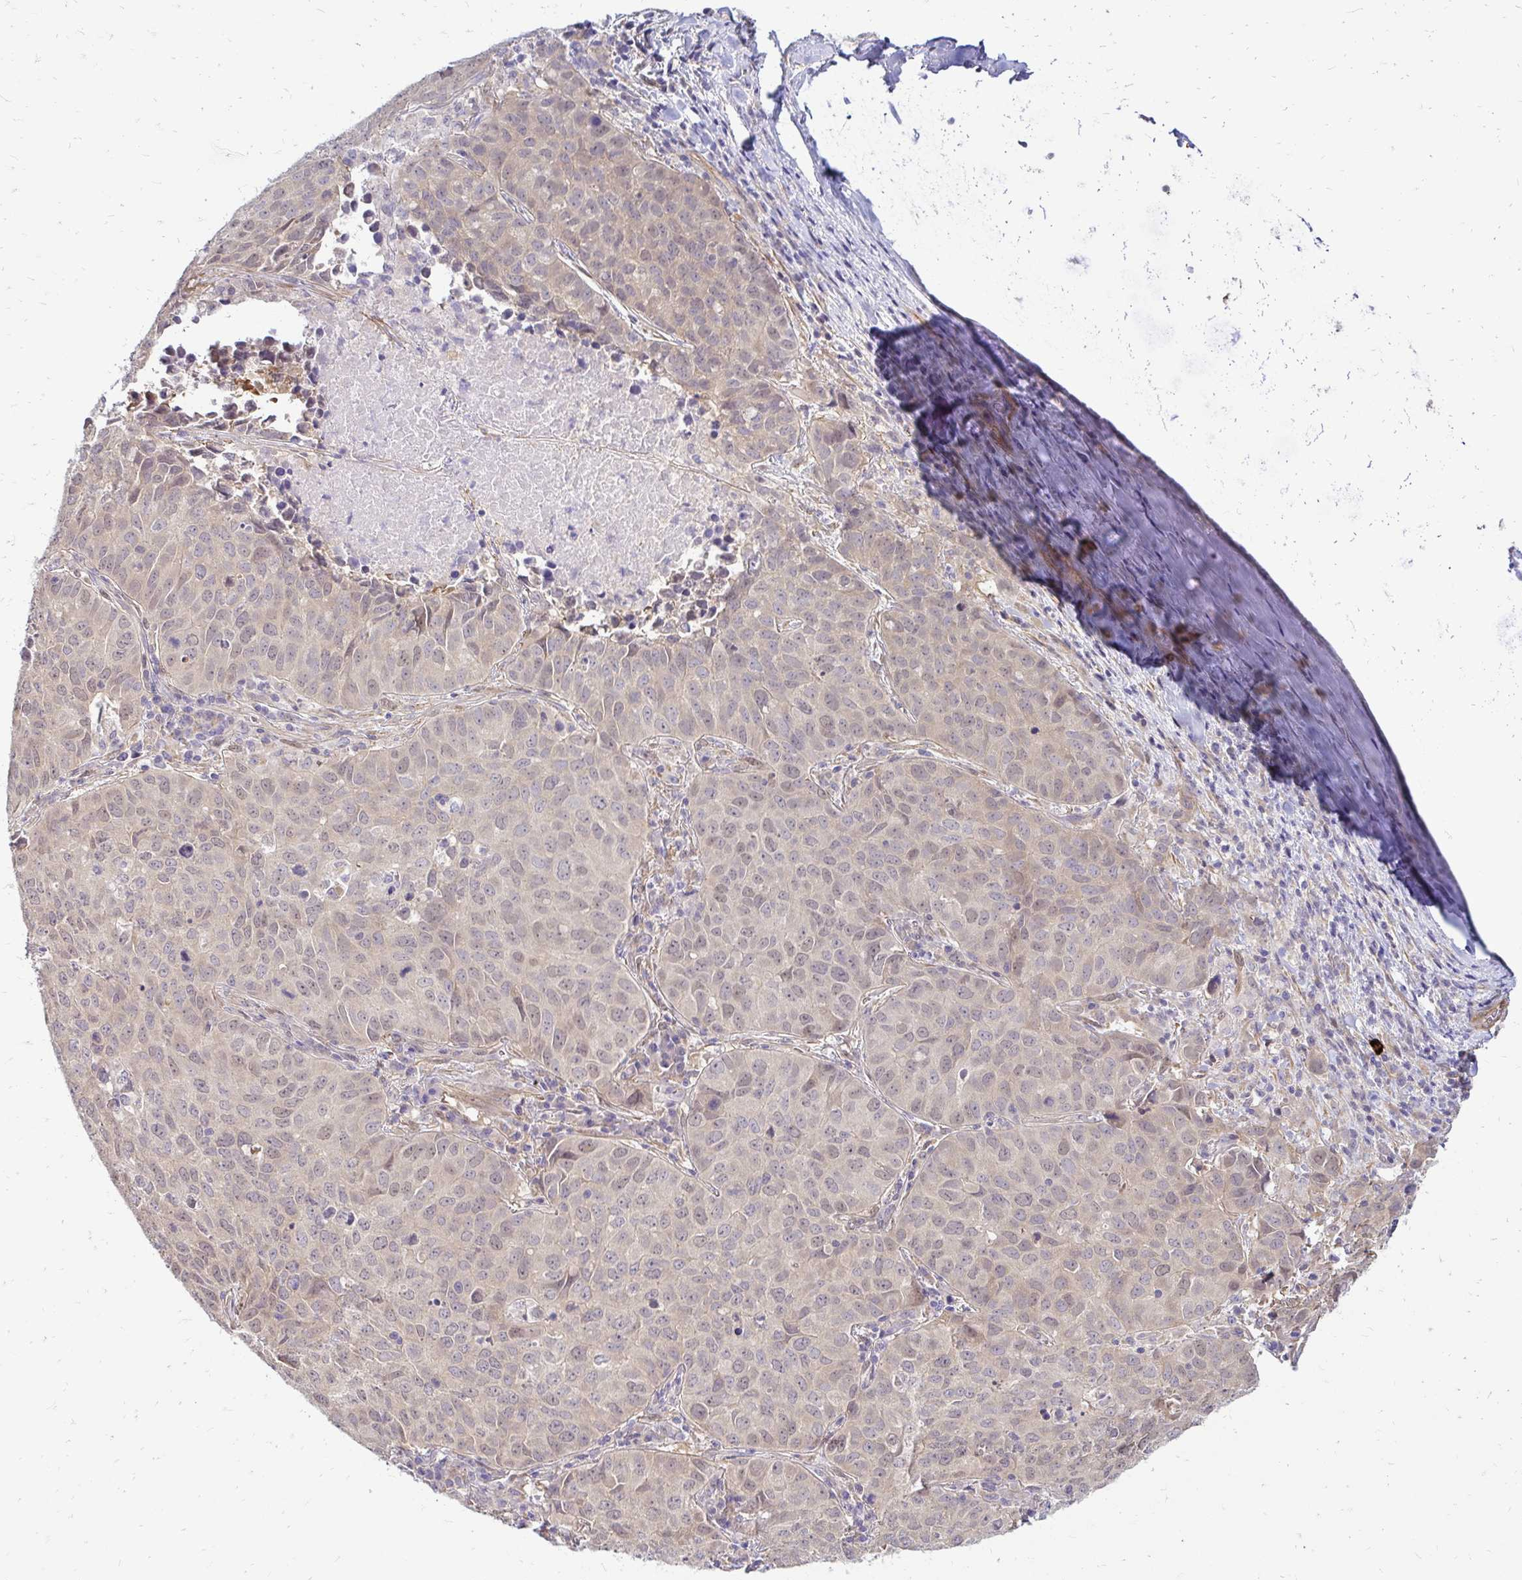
{"staining": {"intensity": "weak", "quantity": "<25%", "location": "nuclear"}, "tissue": "lung cancer", "cell_type": "Tumor cells", "image_type": "cancer", "snomed": [{"axis": "morphology", "description": "Adenocarcinoma, NOS"}, {"axis": "topography", "description": "Lung"}], "caption": "Tumor cells are negative for protein expression in human lung cancer.", "gene": "YAP1", "patient": {"sex": "female", "age": 50}}